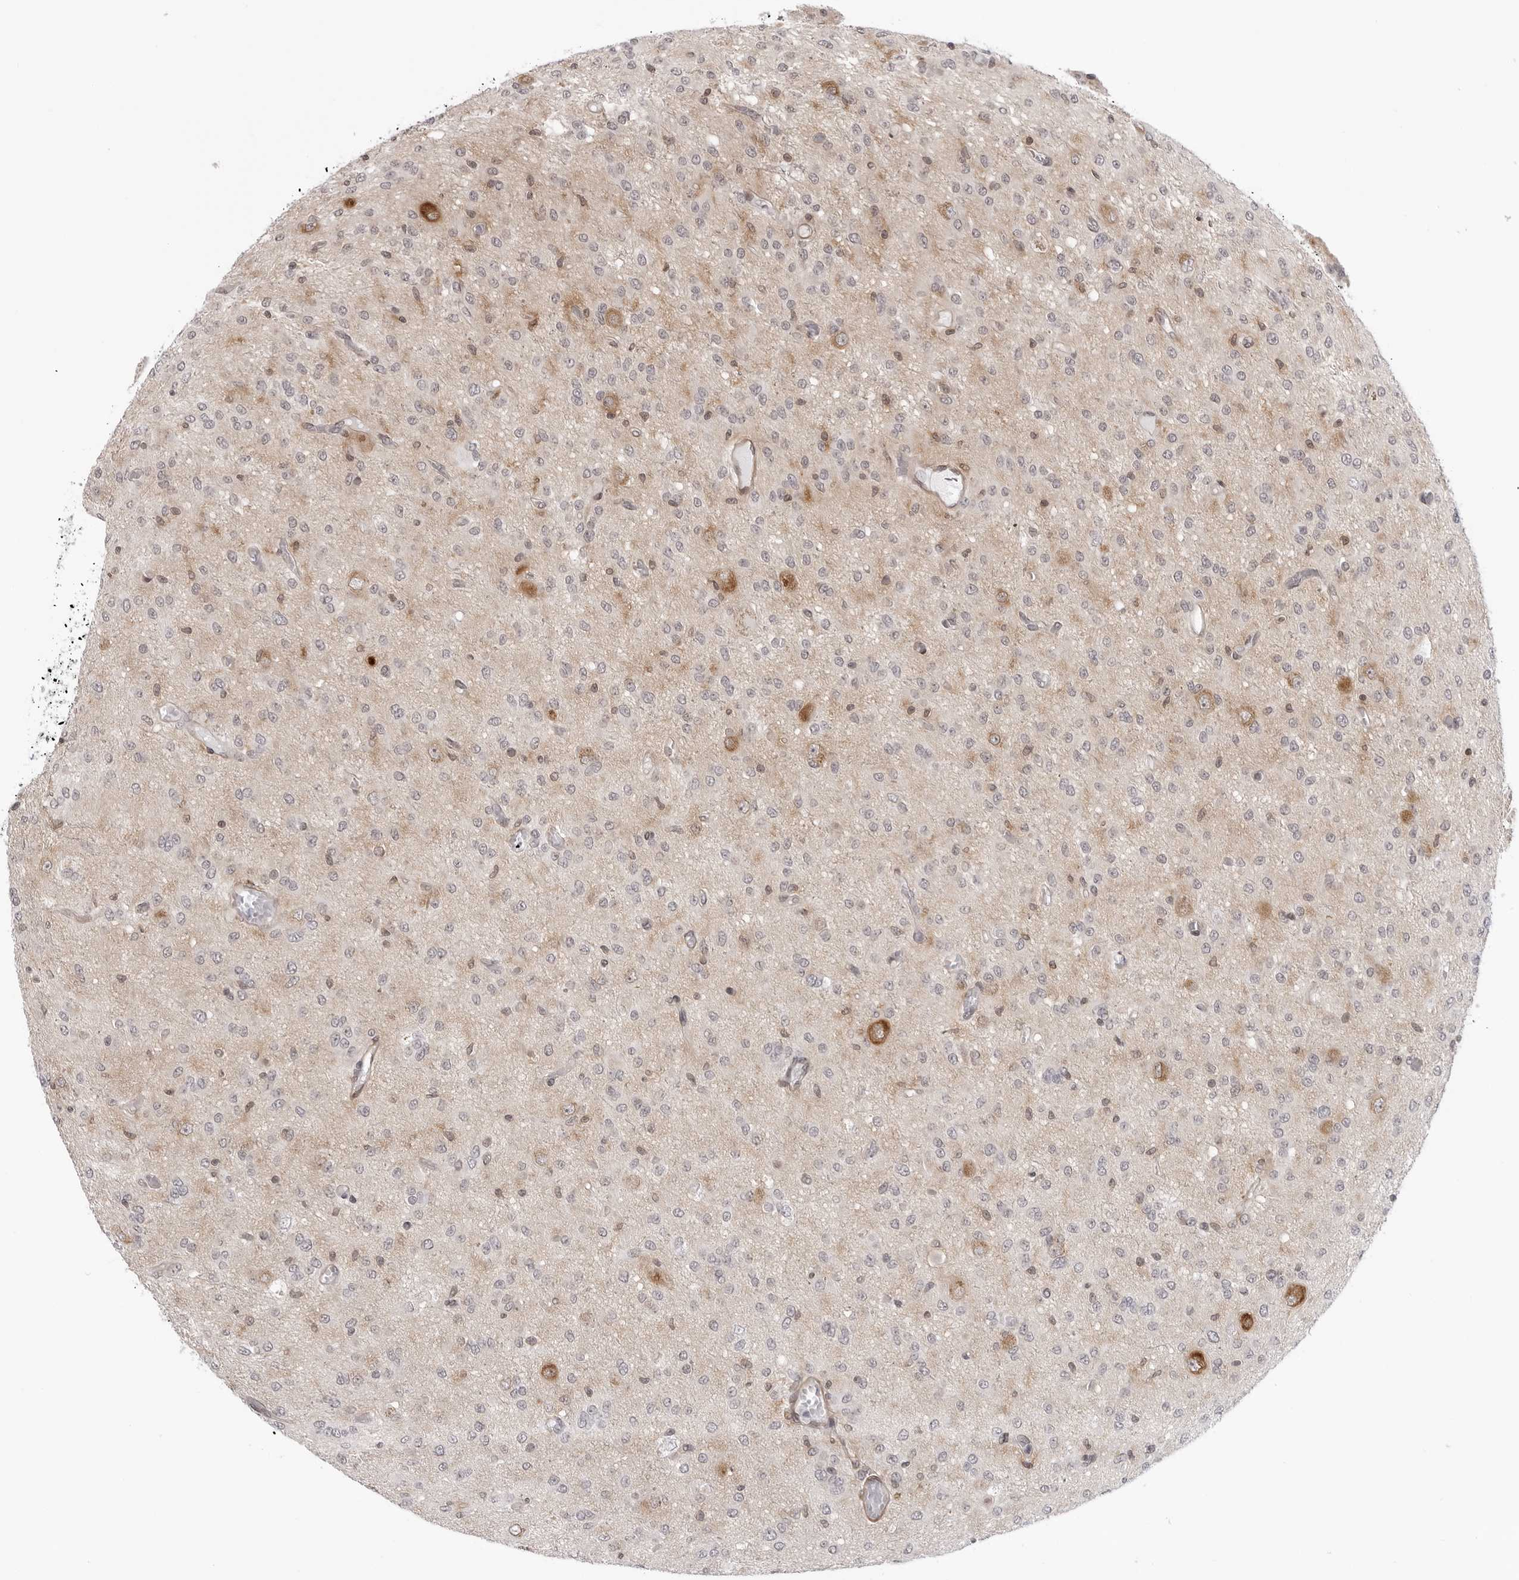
{"staining": {"intensity": "weak", "quantity": "<25%", "location": "cytoplasmic/membranous"}, "tissue": "glioma", "cell_type": "Tumor cells", "image_type": "cancer", "snomed": [{"axis": "morphology", "description": "Glioma, malignant, High grade"}, {"axis": "topography", "description": "Brain"}], "caption": "Tumor cells show no significant protein expression in glioma. The staining is performed using DAB brown chromogen with nuclei counter-stained in using hematoxylin.", "gene": "SRGAP2", "patient": {"sex": "female", "age": 59}}